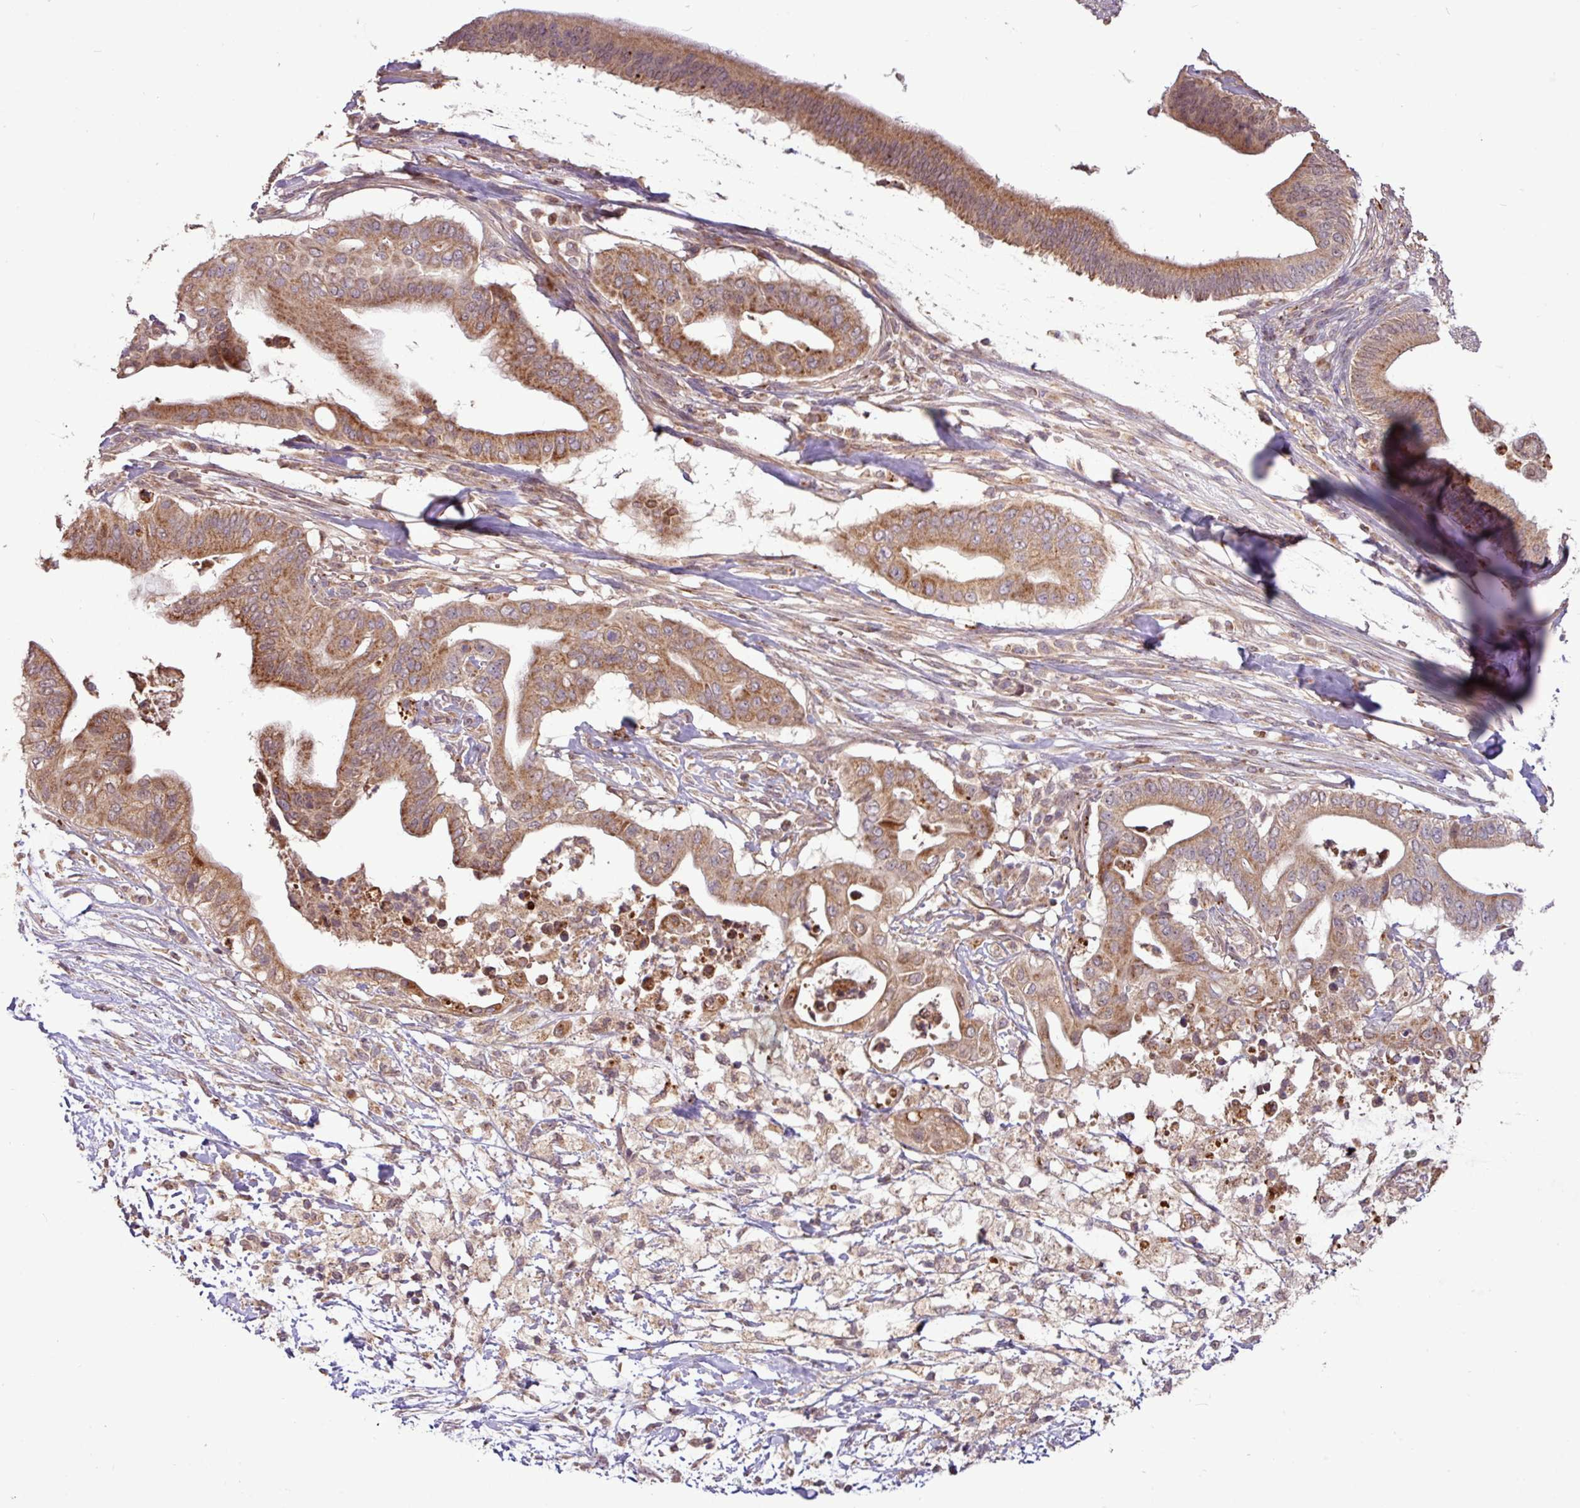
{"staining": {"intensity": "moderate", "quantity": ">75%", "location": "cytoplasmic/membranous"}, "tissue": "pancreatic cancer", "cell_type": "Tumor cells", "image_type": "cancer", "snomed": [{"axis": "morphology", "description": "Adenocarcinoma, NOS"}, {"axis": "topography", "description": "Pancreas"}], "caption": "Adenocarcinoma (pancreatic) stained with a protein marker shows moderate staining in tumor cells.", "gene": "YPEL3", "patient": {"sex": "male", "age": 68}}